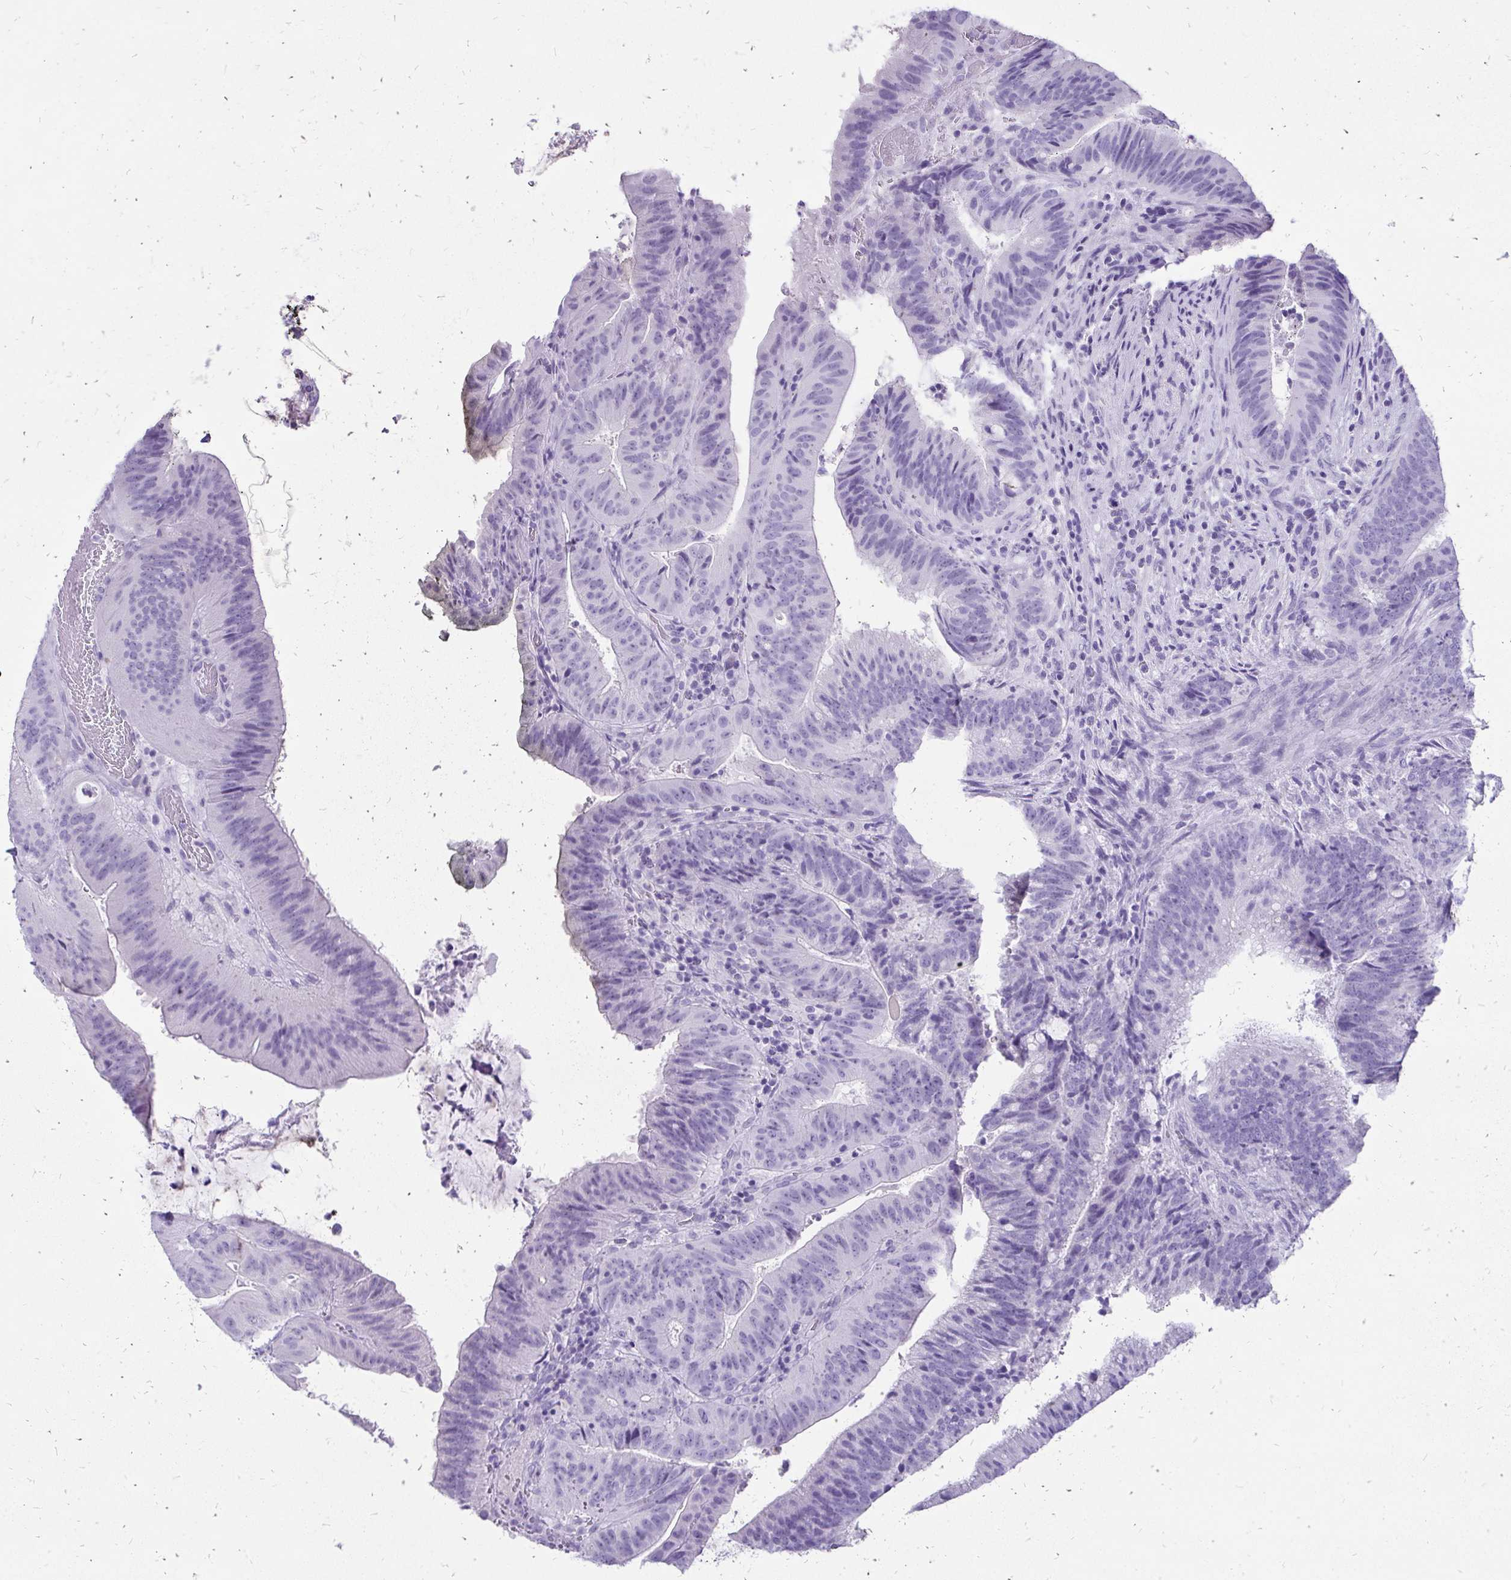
{"staining": {"intensity": "negative", "quantity": "none", "location": "none"}, "tissue": "colorectal cancer", "cell_type": "Tumor cells", "image_type": "cancer", "snomed": [{"axis": "morphology", "description": "Adenocarcinoma, NOS"}, {"axis": "topography", "description": "Colon"}], "caption": "IHC photomicrograph of neoplastic tissue: adenocarcinoma (colorectal) stained with DAB displays no significant protein positivity in tumor cells. (IHC, brightfield microscopy, high magnification).", "gene": "SLC32A1", "patient": {"sex": "female", "age": 43}}